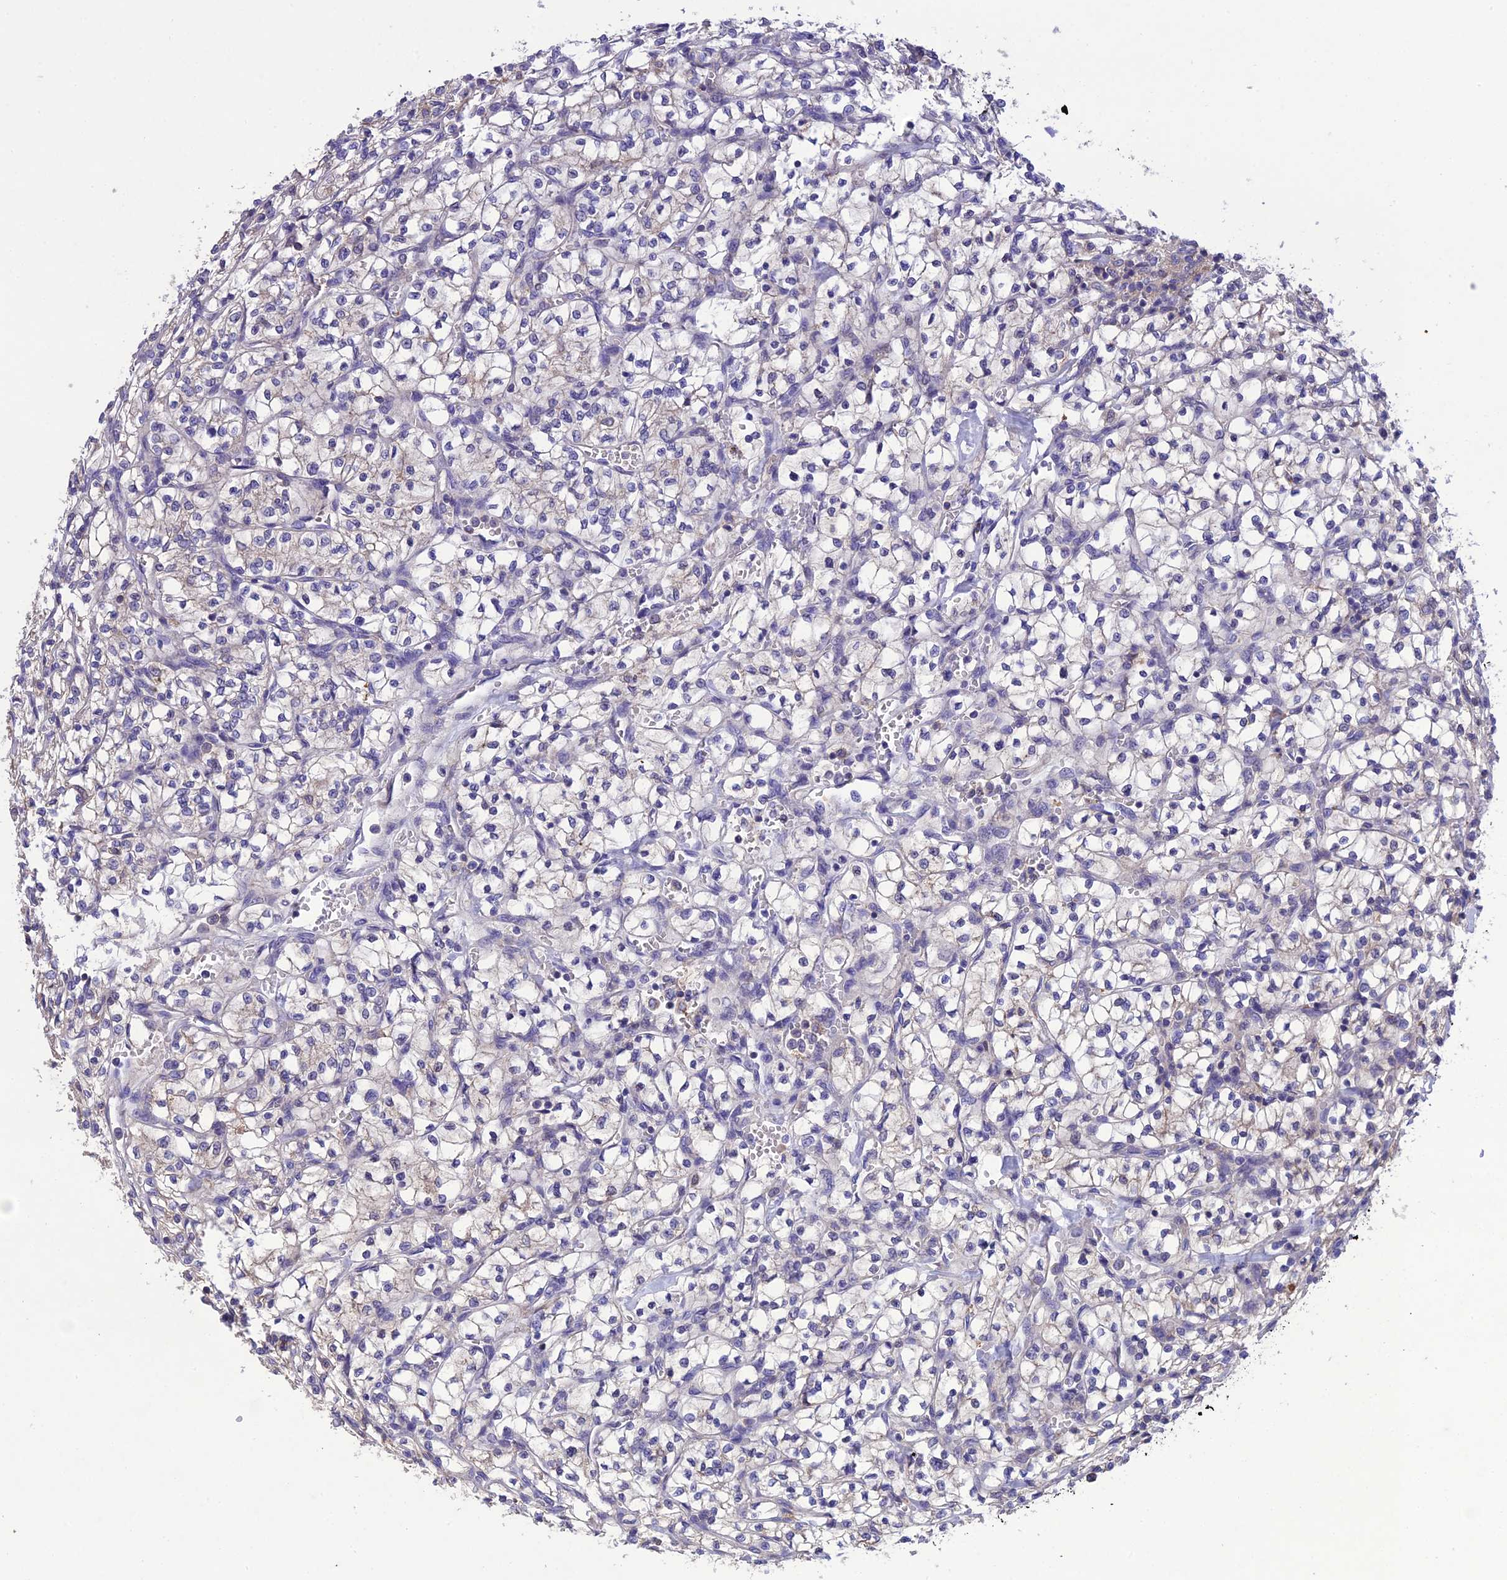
{"staining": {"intensity": "negative", "quantity": "none", "location": "none"}, "tissue": "renal cancer", "cell_type": "Tumor cells", "image_type": "cancer", "snomed": [{"axis": "morphology", "description": "Adenocarcinoma, NOS"}, {"axis": "topography", "description": "Kidney"}], "caption": "Renal adenocarcinoma was stained to show a protein in brown. There is no significant positivity in tumor cells.", "gene": "SNX24", "patient": {"sex": "female", "age": 64}}